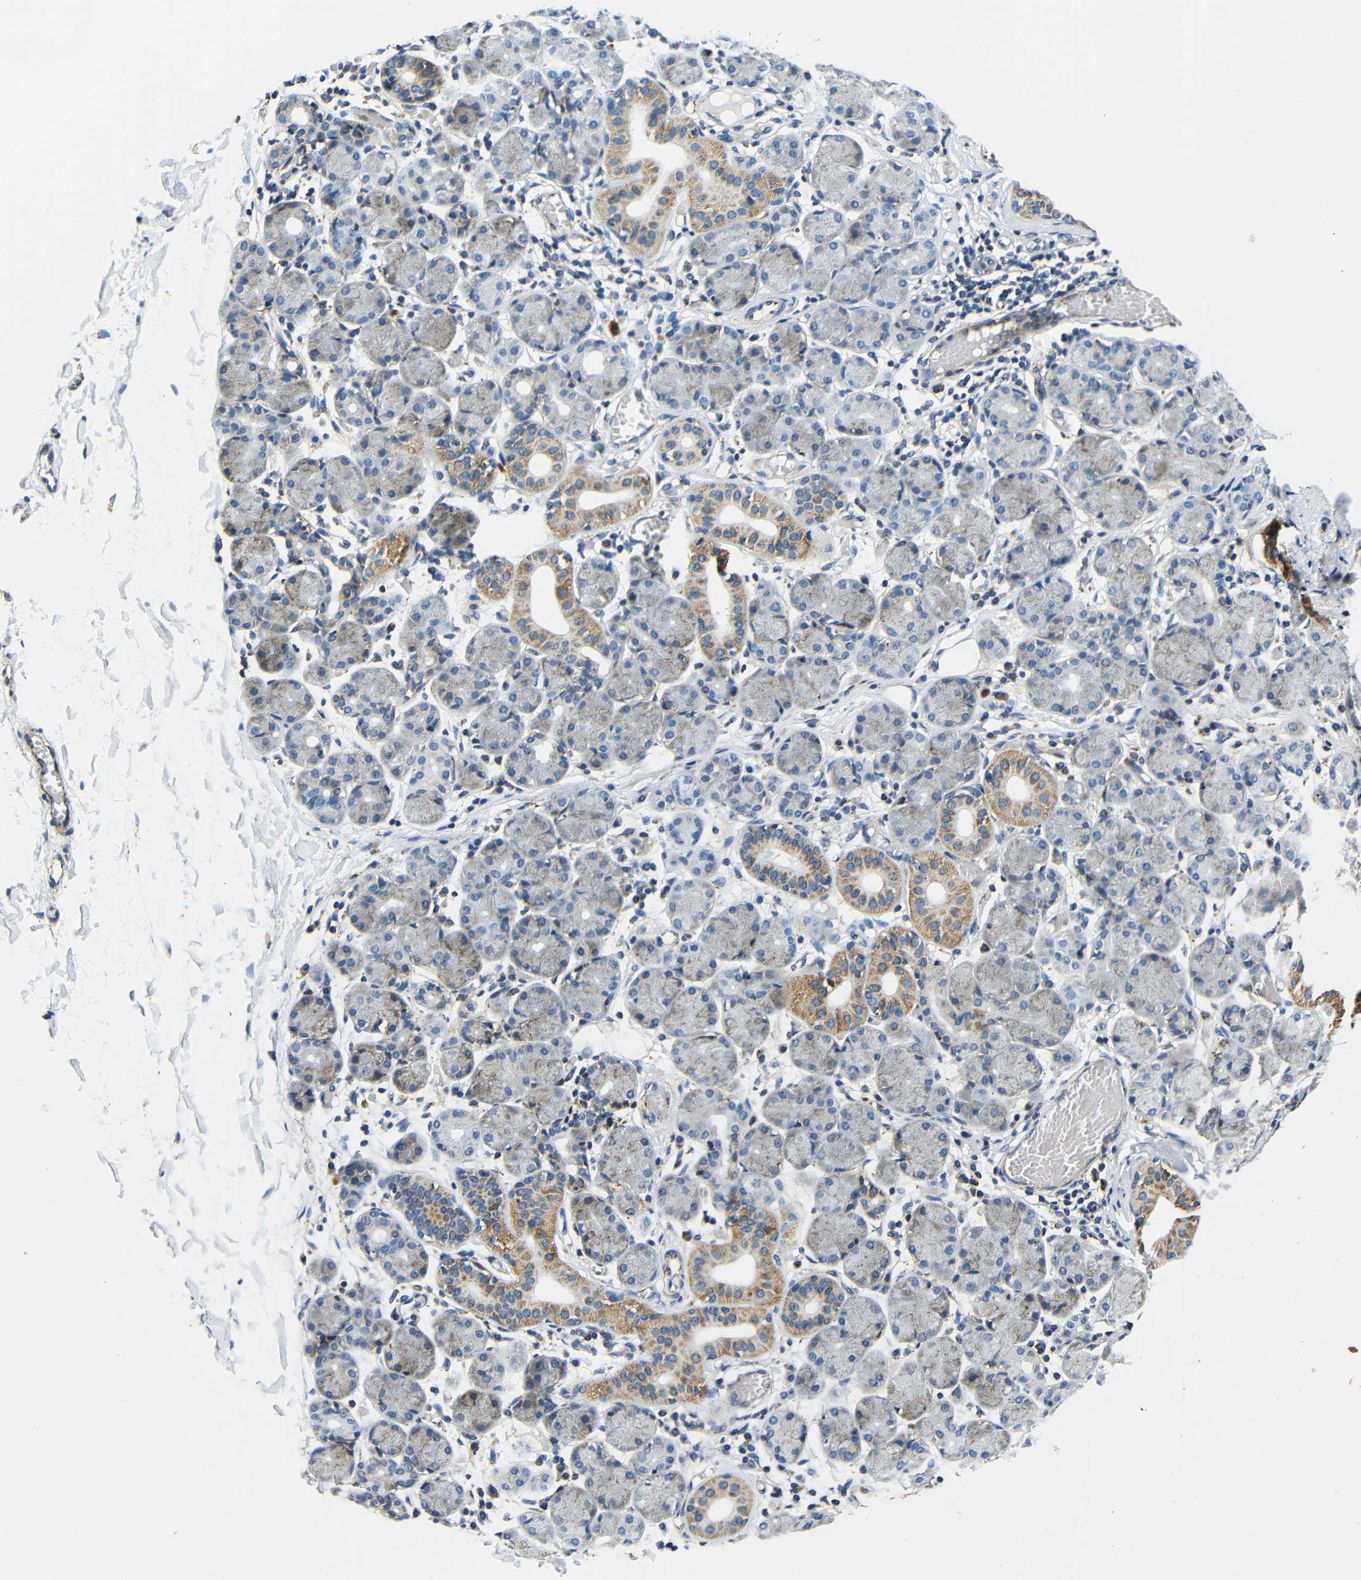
{"staining": {"intensity": "moderate", "quantity": "<25%", "location": "cytoplasmic/membranous"}, "tissue": "salivary gland", "cell_type": "Glandular cells", "image_type": "normal", "snomed": [{"axis": "morphology", "description": "Normal tissue, NOS"}, {"axis": "topography", "description": "Salivary gland"}], "caption": "A brown stain highlights moderate cytoplasmic/membranous positivity of a protein in glandular cells of benign human salivary gland. The staining is performed using DAB brown chromogen to label protein expression. The nuclei are counter-stained blue using hematoxylin.", "gene": "GALNT18", "patient": {"sex": "female", "age": 24}}